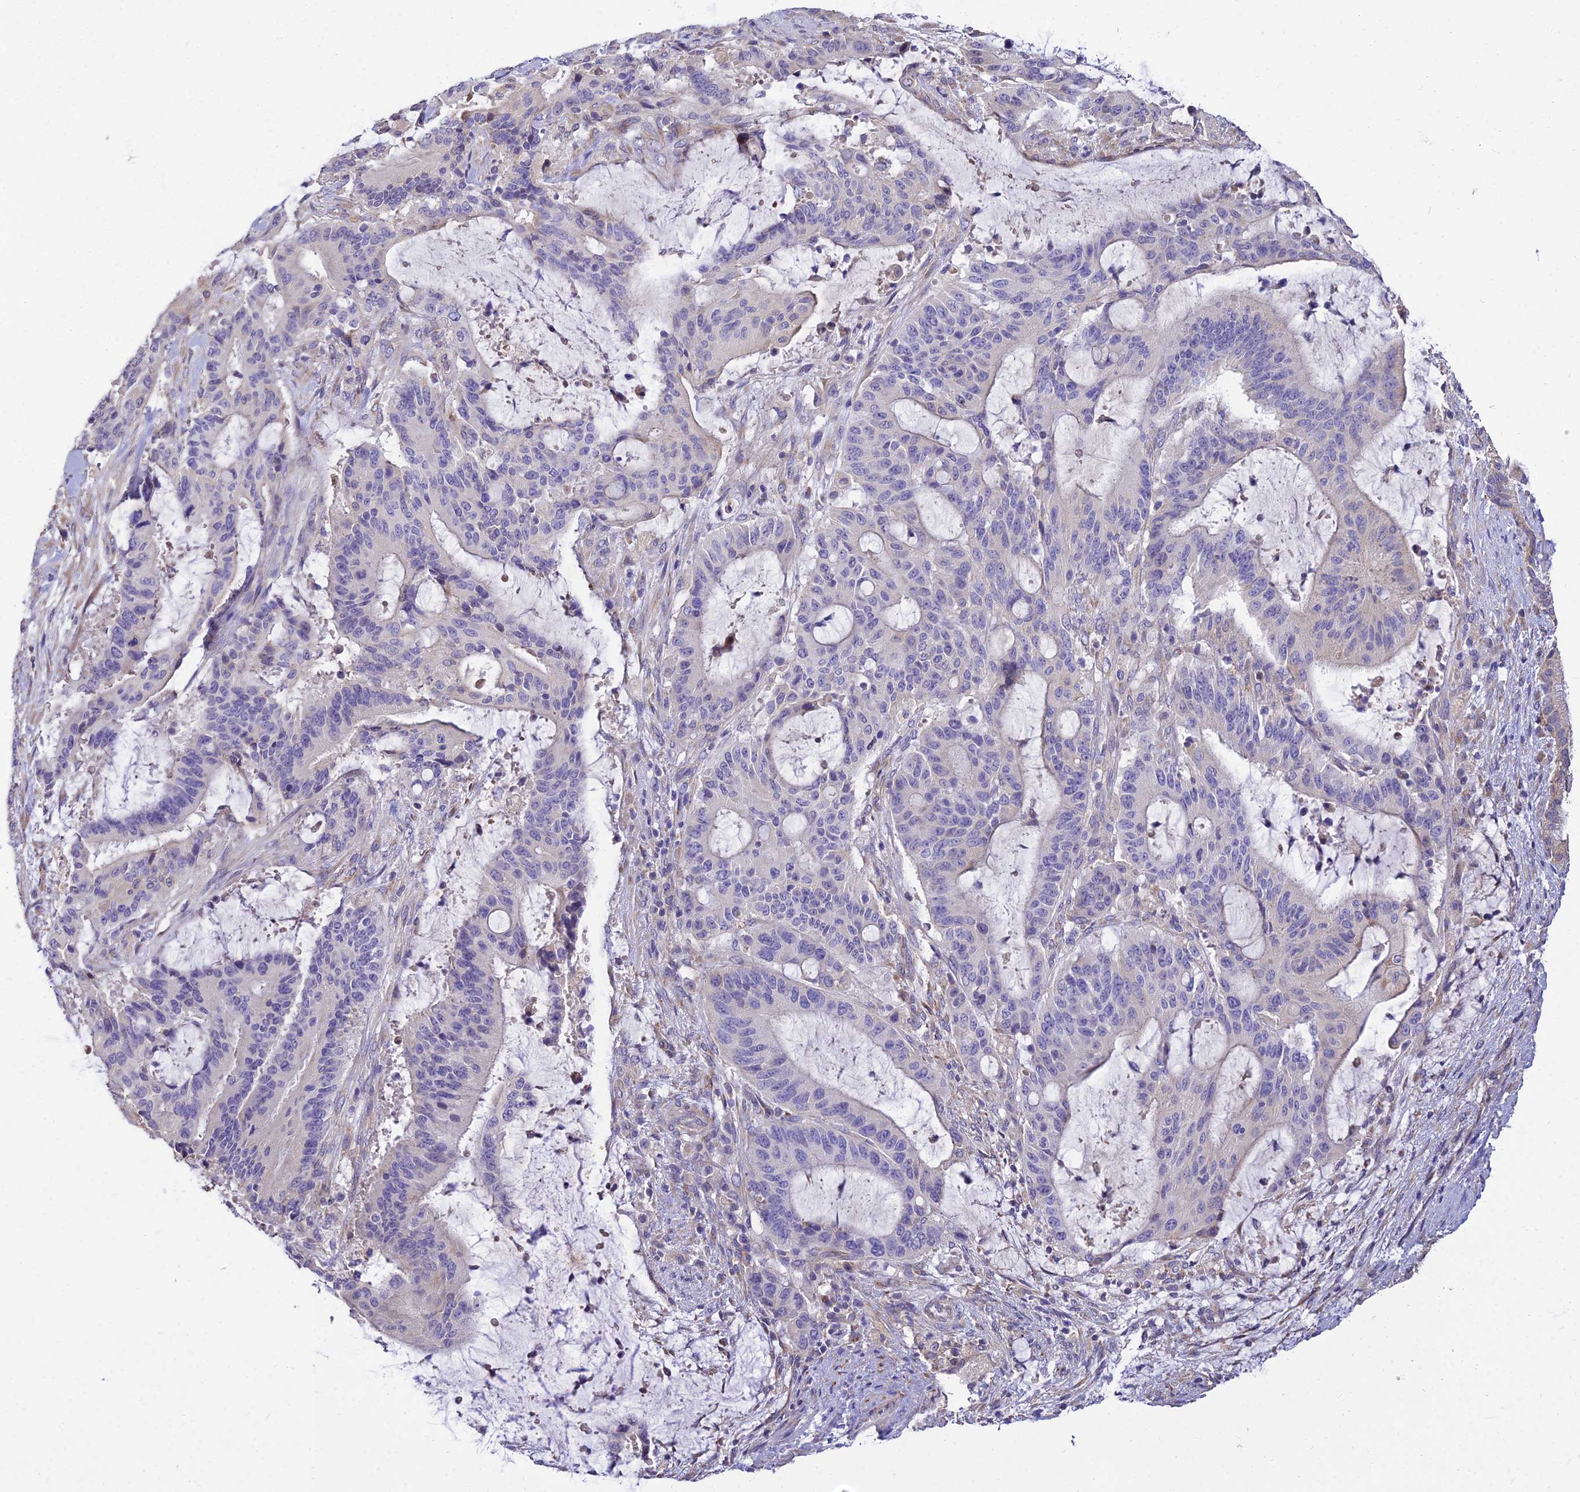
{"staining": {"intensity": "negative", "quantity": "none", "location": "none"}, "tissue": "liver cancer", "cell_type": "Tumor cells", "image_type": "cancer", "snomed": [{"axis": "morphology", "description": "Normal tissue, NOS"}, {"axis": "morphology", "description": "Cholangiocarcinoma"}, {"axis": "topography", "description": "Liver"}, {"axis": "topography", "description": "Peripheral nerve tissue"}], "caption": "The immunohistochemistry (IHC) micrograph has no significant positivity in tumor cells of liver cholangiocarcinoma tissue. (DAB (3,3'-diaminobenzidine) immunohistochemistry with hematoxylin counter stain).", "gene": "ARL8B", "patient": {"sex": "female", "age": 73}}